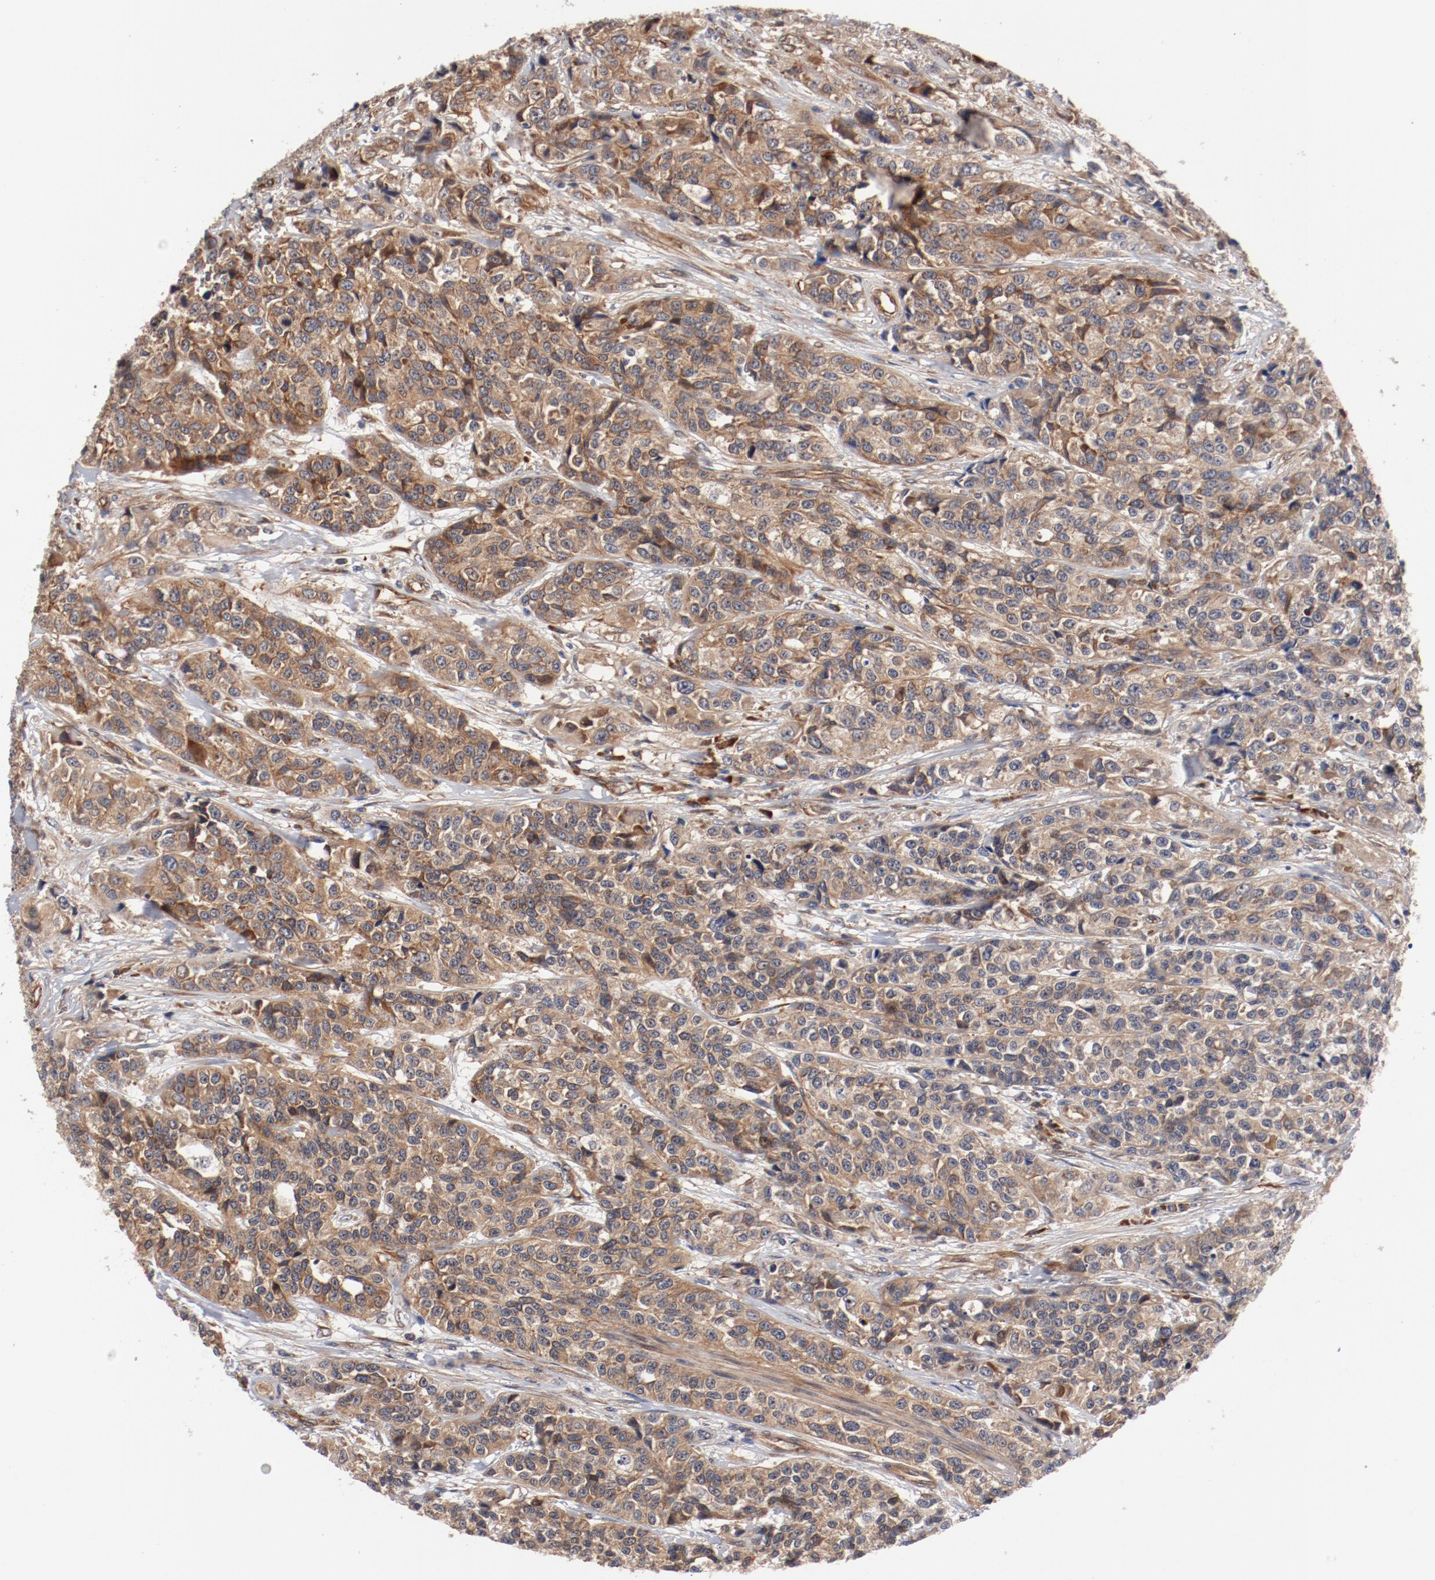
{"staining": {"intensity": "moderate", "quantity": ">75%", "location": "cytoplasmic/membranous"}, "tissue": "urothelial cancer", "cell_type": "Tumor cells", "image_type": "cancer", "snomed": [{"axis": "morphology", "description": "Urothelial carcinoma, High grade"}, {"axis": "topography", "description": "Urinary bladder"}], "caption": "There is medium levels of moderate cytoplasmic/membranous positivity in tumor cells of urothelial cancer, as demonstrated by immunohistochemical staining (brown color).", "gene": "PITPNM2", "patient": {"sex": "female", "age": 81}}